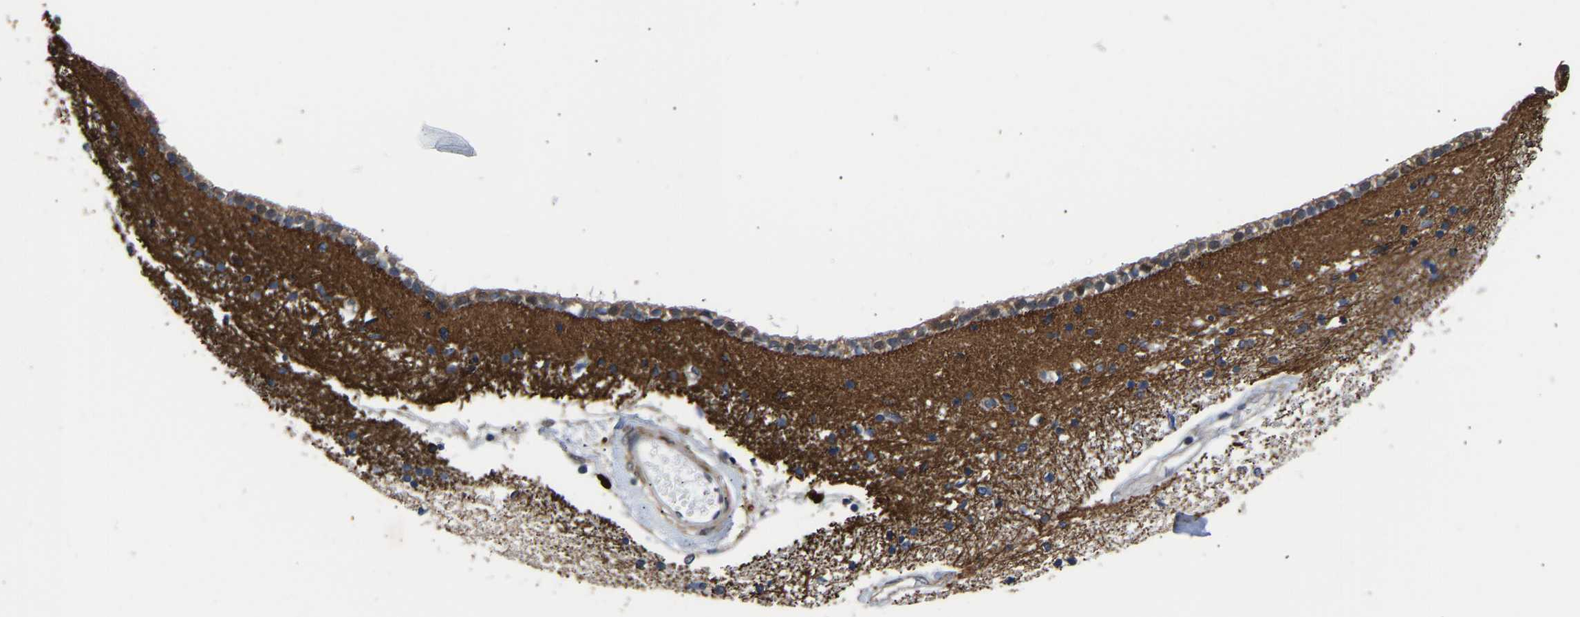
{"staining": {"intensity": "moderate", "quantity": "<25%", "location": "cytoplasmic/membranous,nuclear"}, "tissue": "caudate", "cell_type": "Glial cells", "image_type": "normal", "snomed": [{"axis": "morphology", "description": "Normal tissue, NOS"}, {"axis": "topography", "description": "Lateral ventricle wall"}], "caption": "This is a micrograph of immunohistochemistry (IHC) staining of normal caudate, which shows moderate positivity in the cytoplasmic/membranous,nuclear of glial cells.", "gene": "METTL16", "patient": {"sex": "male", "age": 45}}